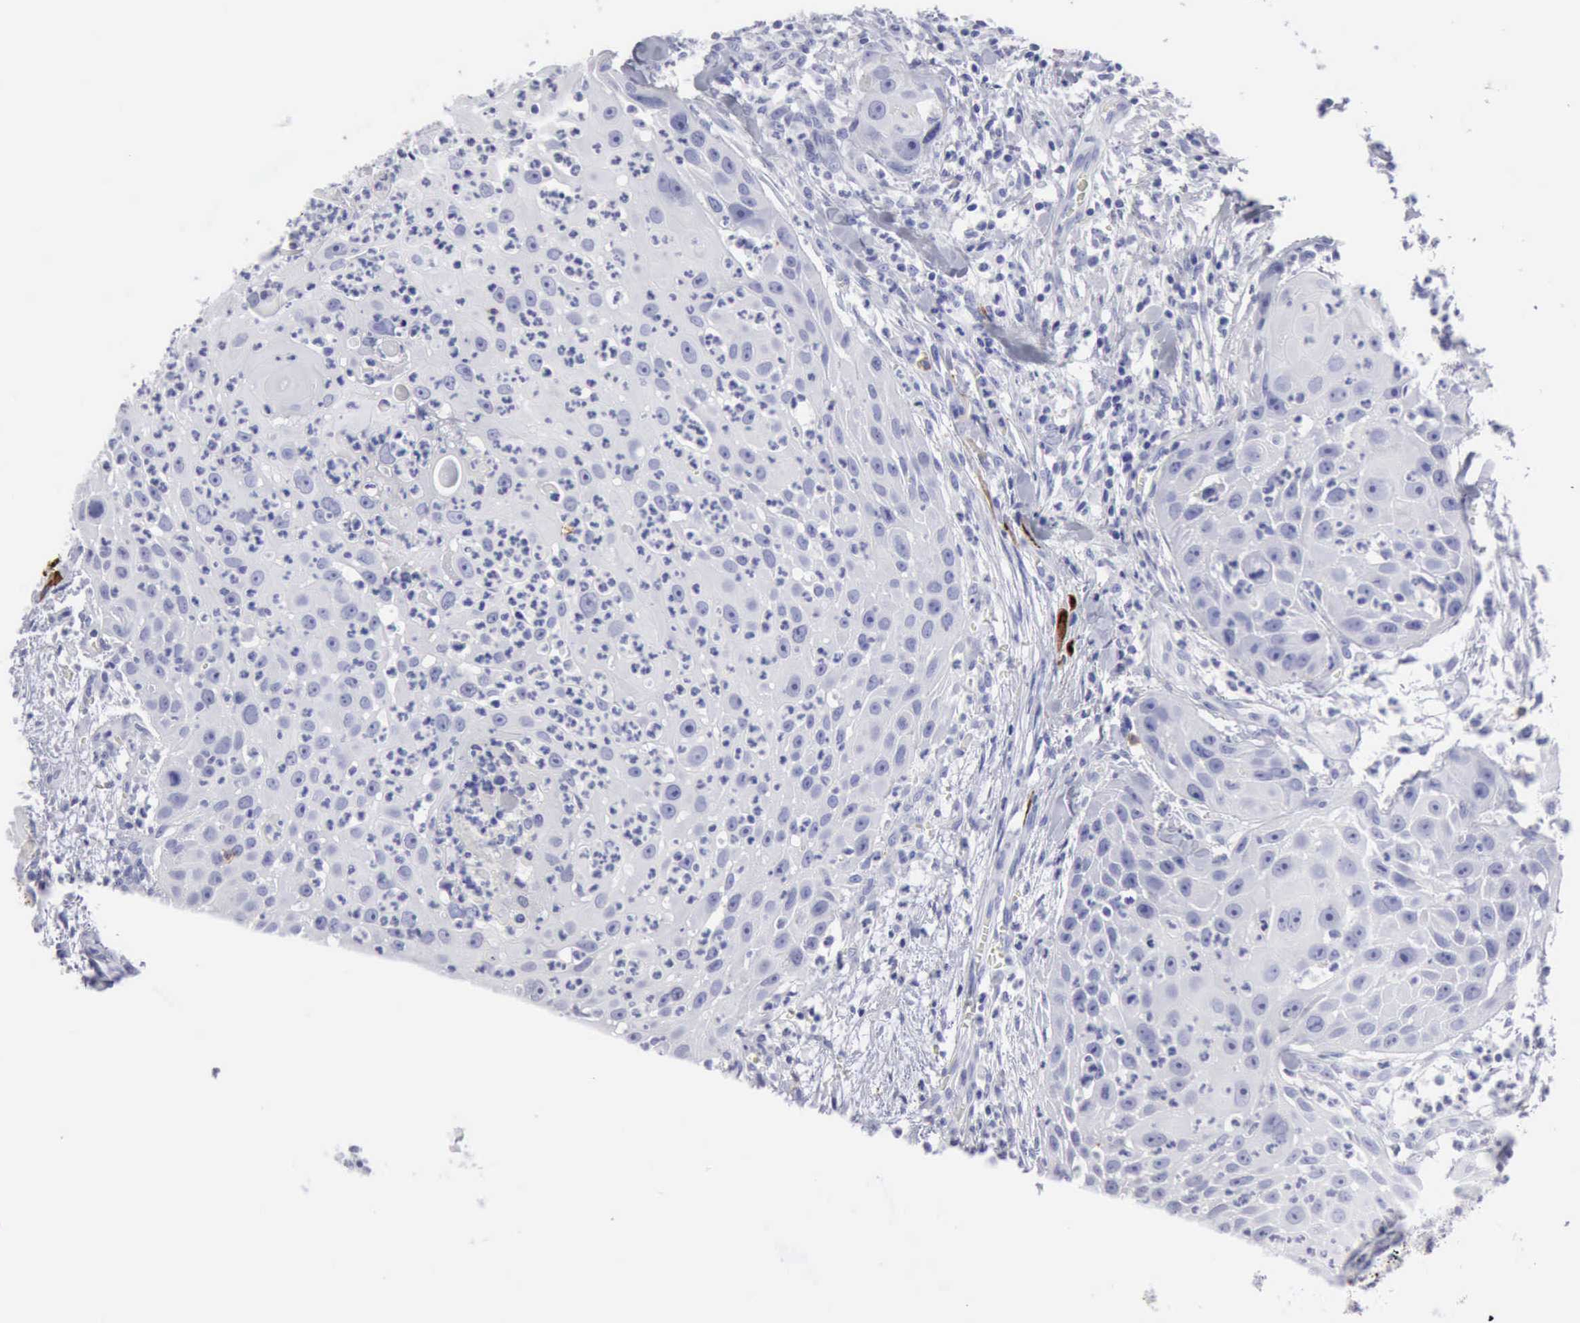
{"staining": {"intensity": "negative", "quantity": "none", "location": "none"}, "tissue": "head and neck cancer", "cell_type": "Tumor cells", "image_type": "cancer", "snomed": [{"axis": "morphology", "description": "Squamous cell carcinoma, NOS"}, {"axis": "topography", "description": "Head-Neck"}], "caption": "This is a image of immunohistochemistry (IHC) staining of head and neck cancer, which shows no staining in tumor cells. (Stains: DAB (3,3'-diaminobenzidine) IHC with hematoxylin counter stain, Microscopy: brightfield microscopy at high magnification).", "gene": "NCAM1", "patient": {"sex": "male", "age": 64}}